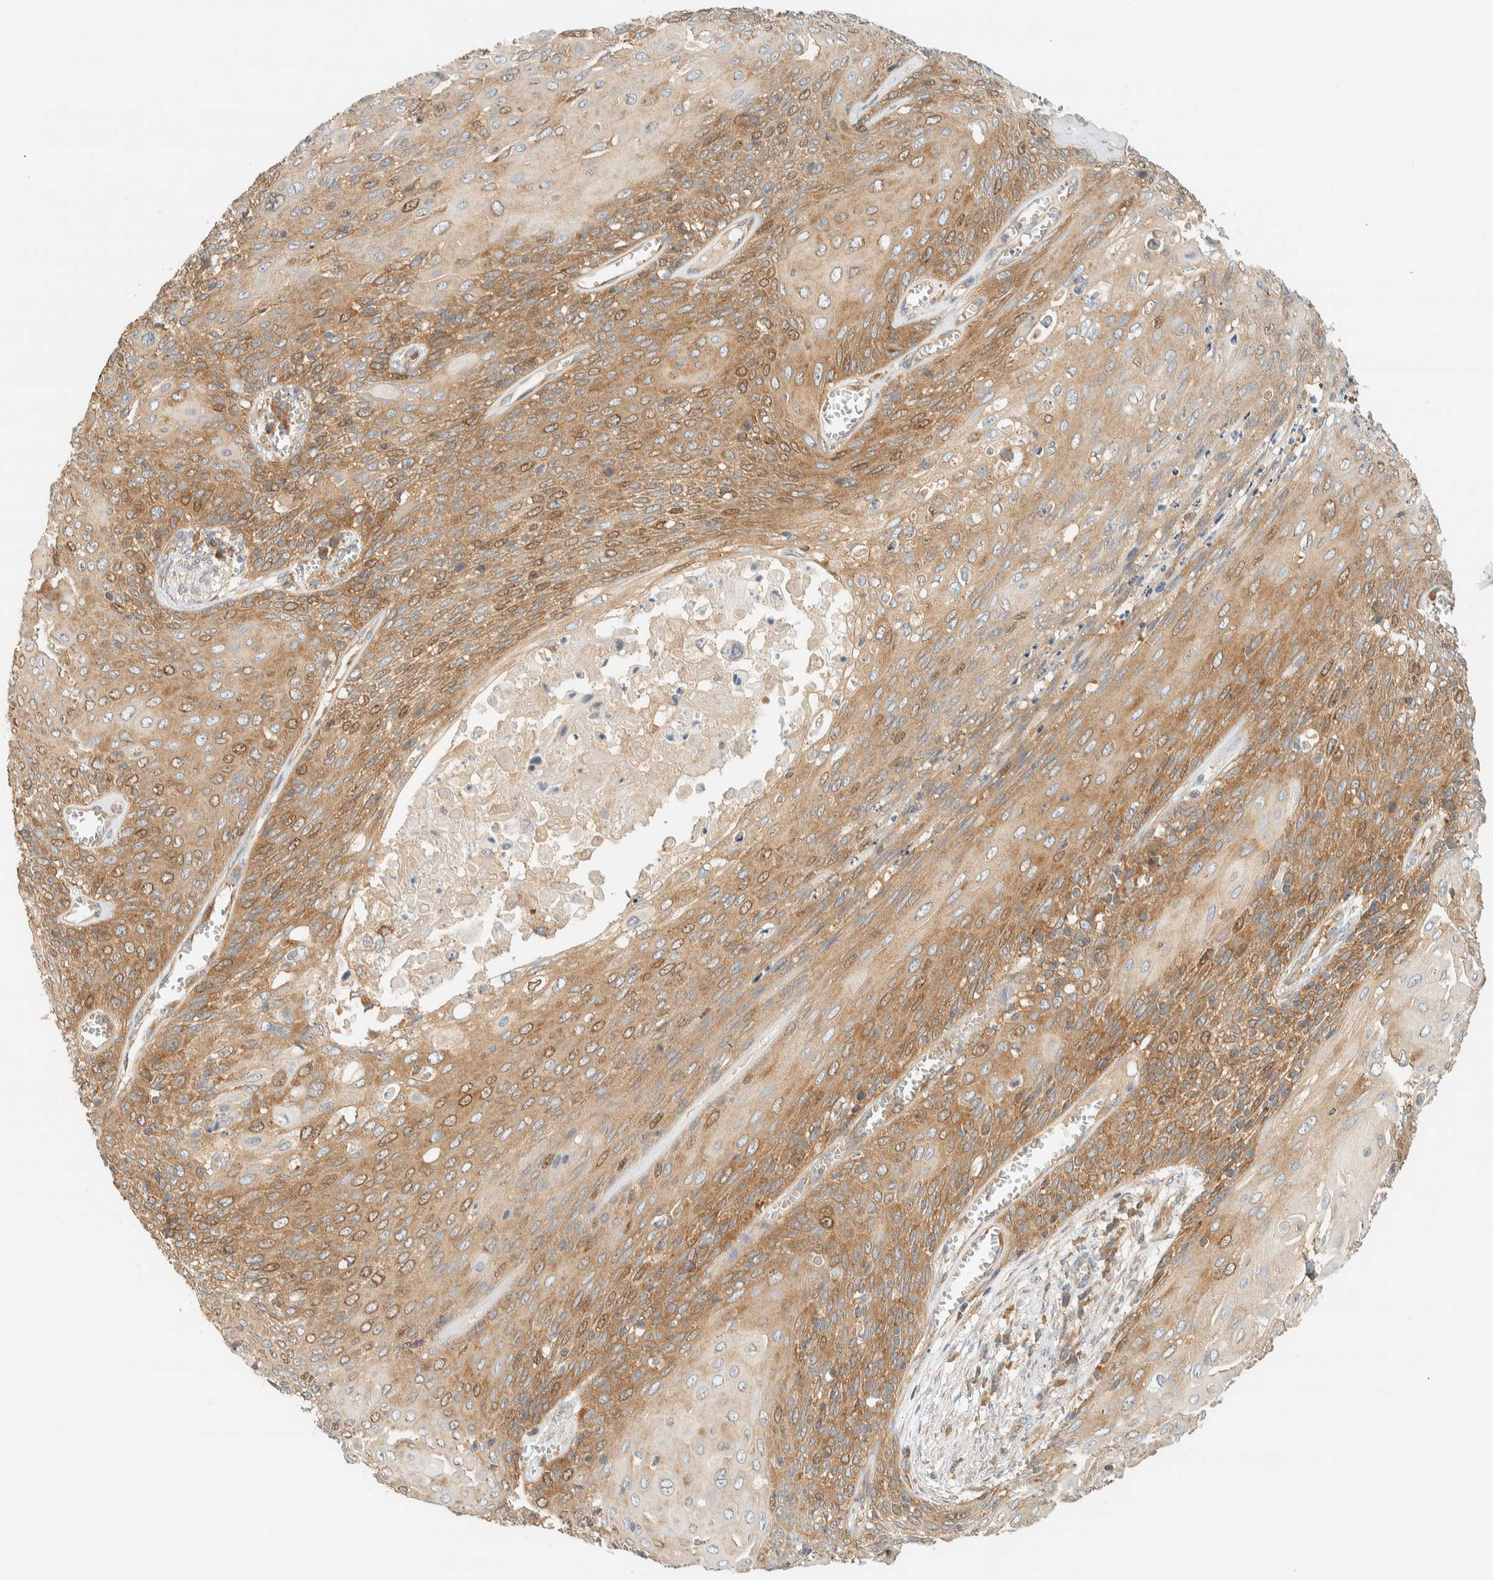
{"staining": {"intensity": "moderate", "quantity": ">75%", "location": "cytoplasmic/membranous,nuclear"}, "tissue": "cervical cancer", "cell_type": "Tumor cells", "image_type": "cancer", "snomed": [{"axis": "morphology", "description": "Squamous cell carcinoma, NOS"}, {"axis": "topography", "description": "Cervix"}], "caption": "Brown immunohistochemical staining in cervical cancer exhibits moderate cytoplasmic/membranous and nuclear positivity in about >75% of tumor cells. (DAB (3,3'-diaminobenzidine) IHC, brown staining for protein, blue staining for nuclei).", "gene": "ARFGEF1", "patient": {"sex": "female", "age": 39}}